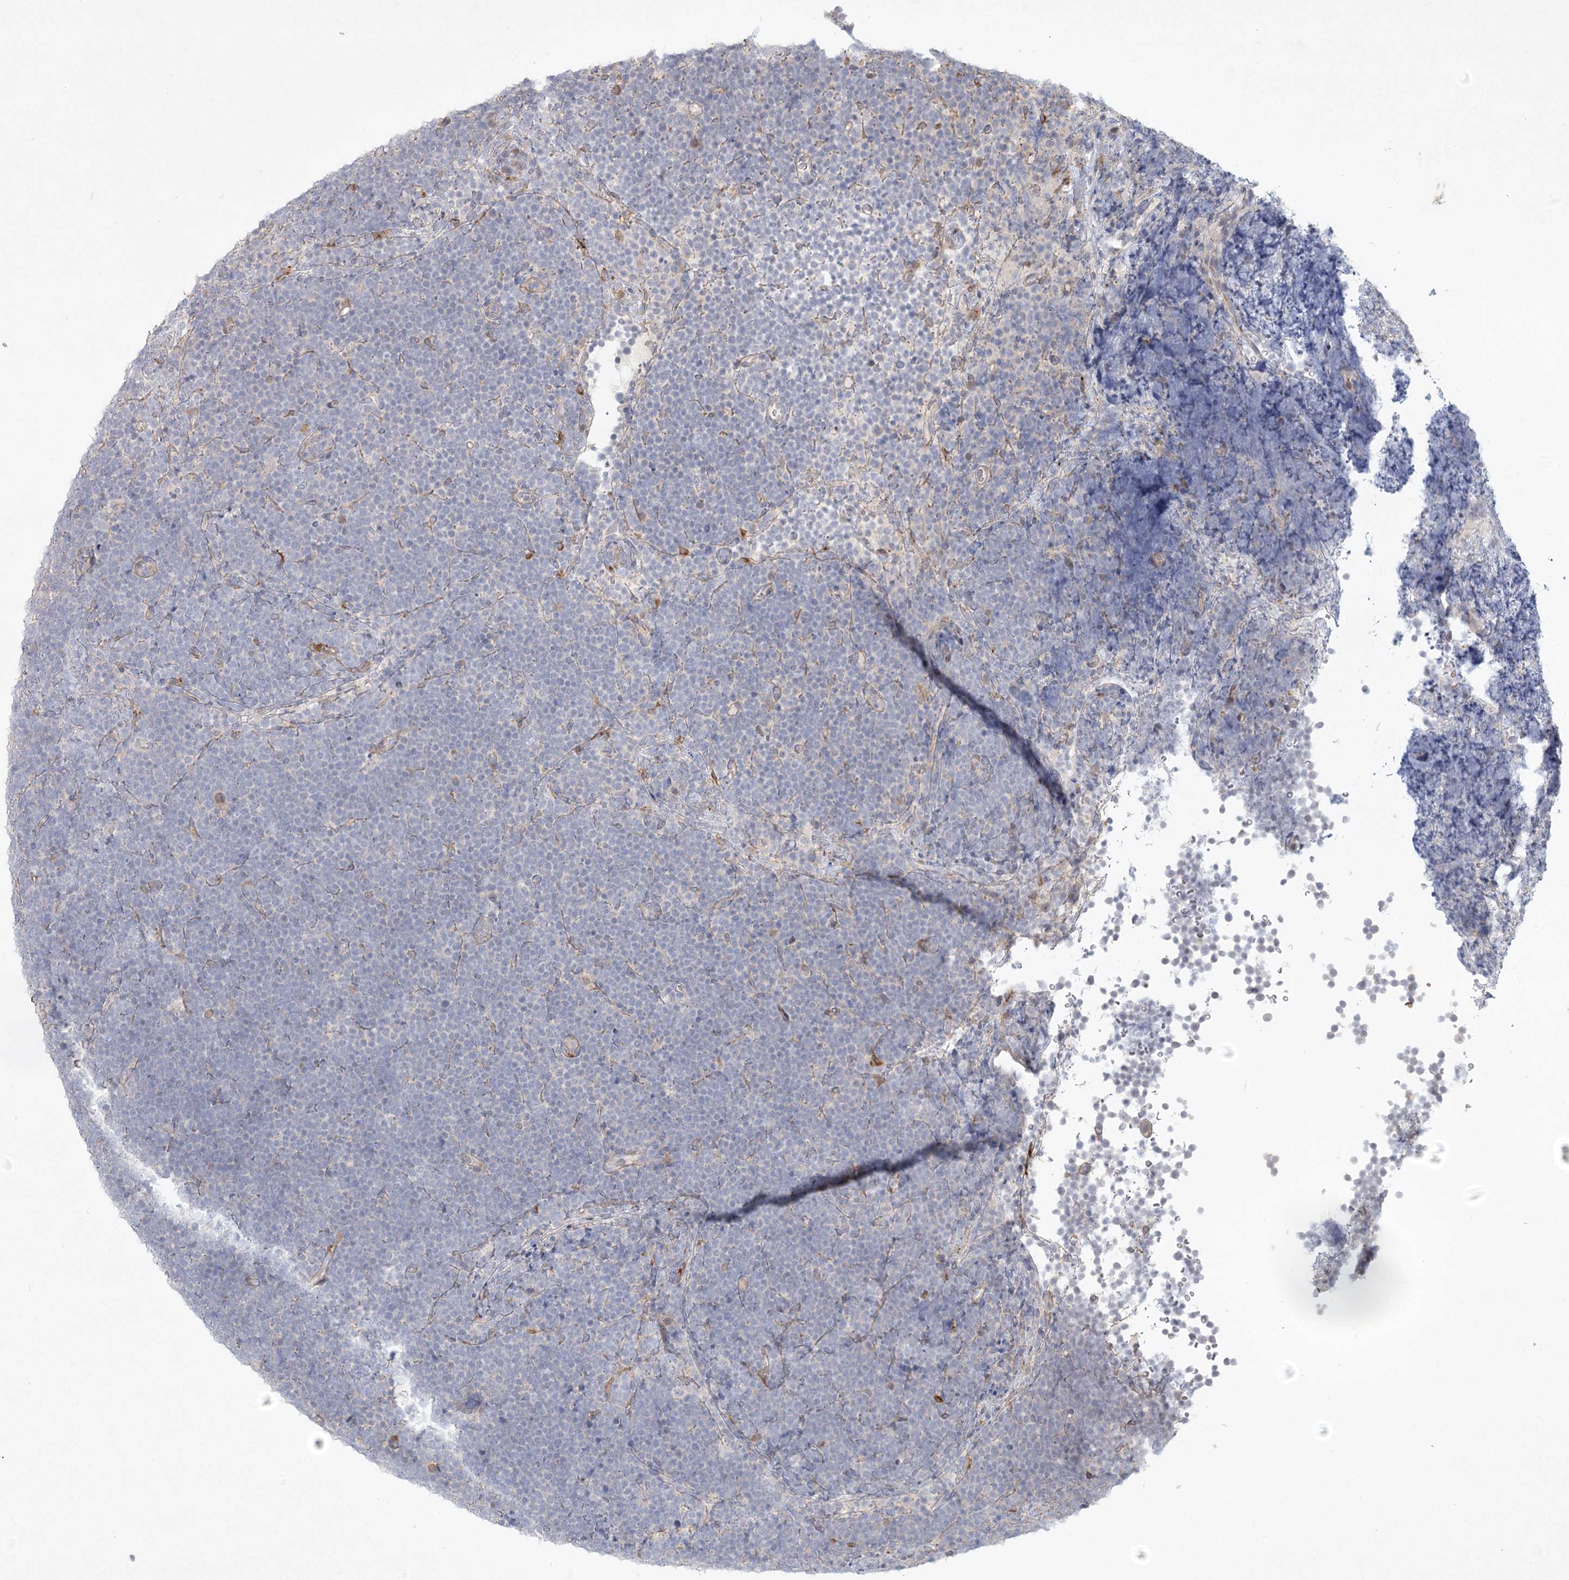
{"staining": {"intensity": "negative", "quantity": "none", "location": "none"}, "tissue": "lymphoma", "cell_type": "Tumor cells", "image_type": "cancer", "snomed": [{"axis": "morphology", "description": "Malignant lymphoma, non-Hodgkin's type, High grade"}, {"axis": "topography", "description": "Lymph node"}], "caption": "A high-resolution micrograph shows immunohistochemistry staining of malignant lymphoma, non-Hodgkin's type (high-grade), which exhibits no significant positivity in tumor cells.", "gene": "FAM110C", "patient": {"sex": "male", "age": 13}}